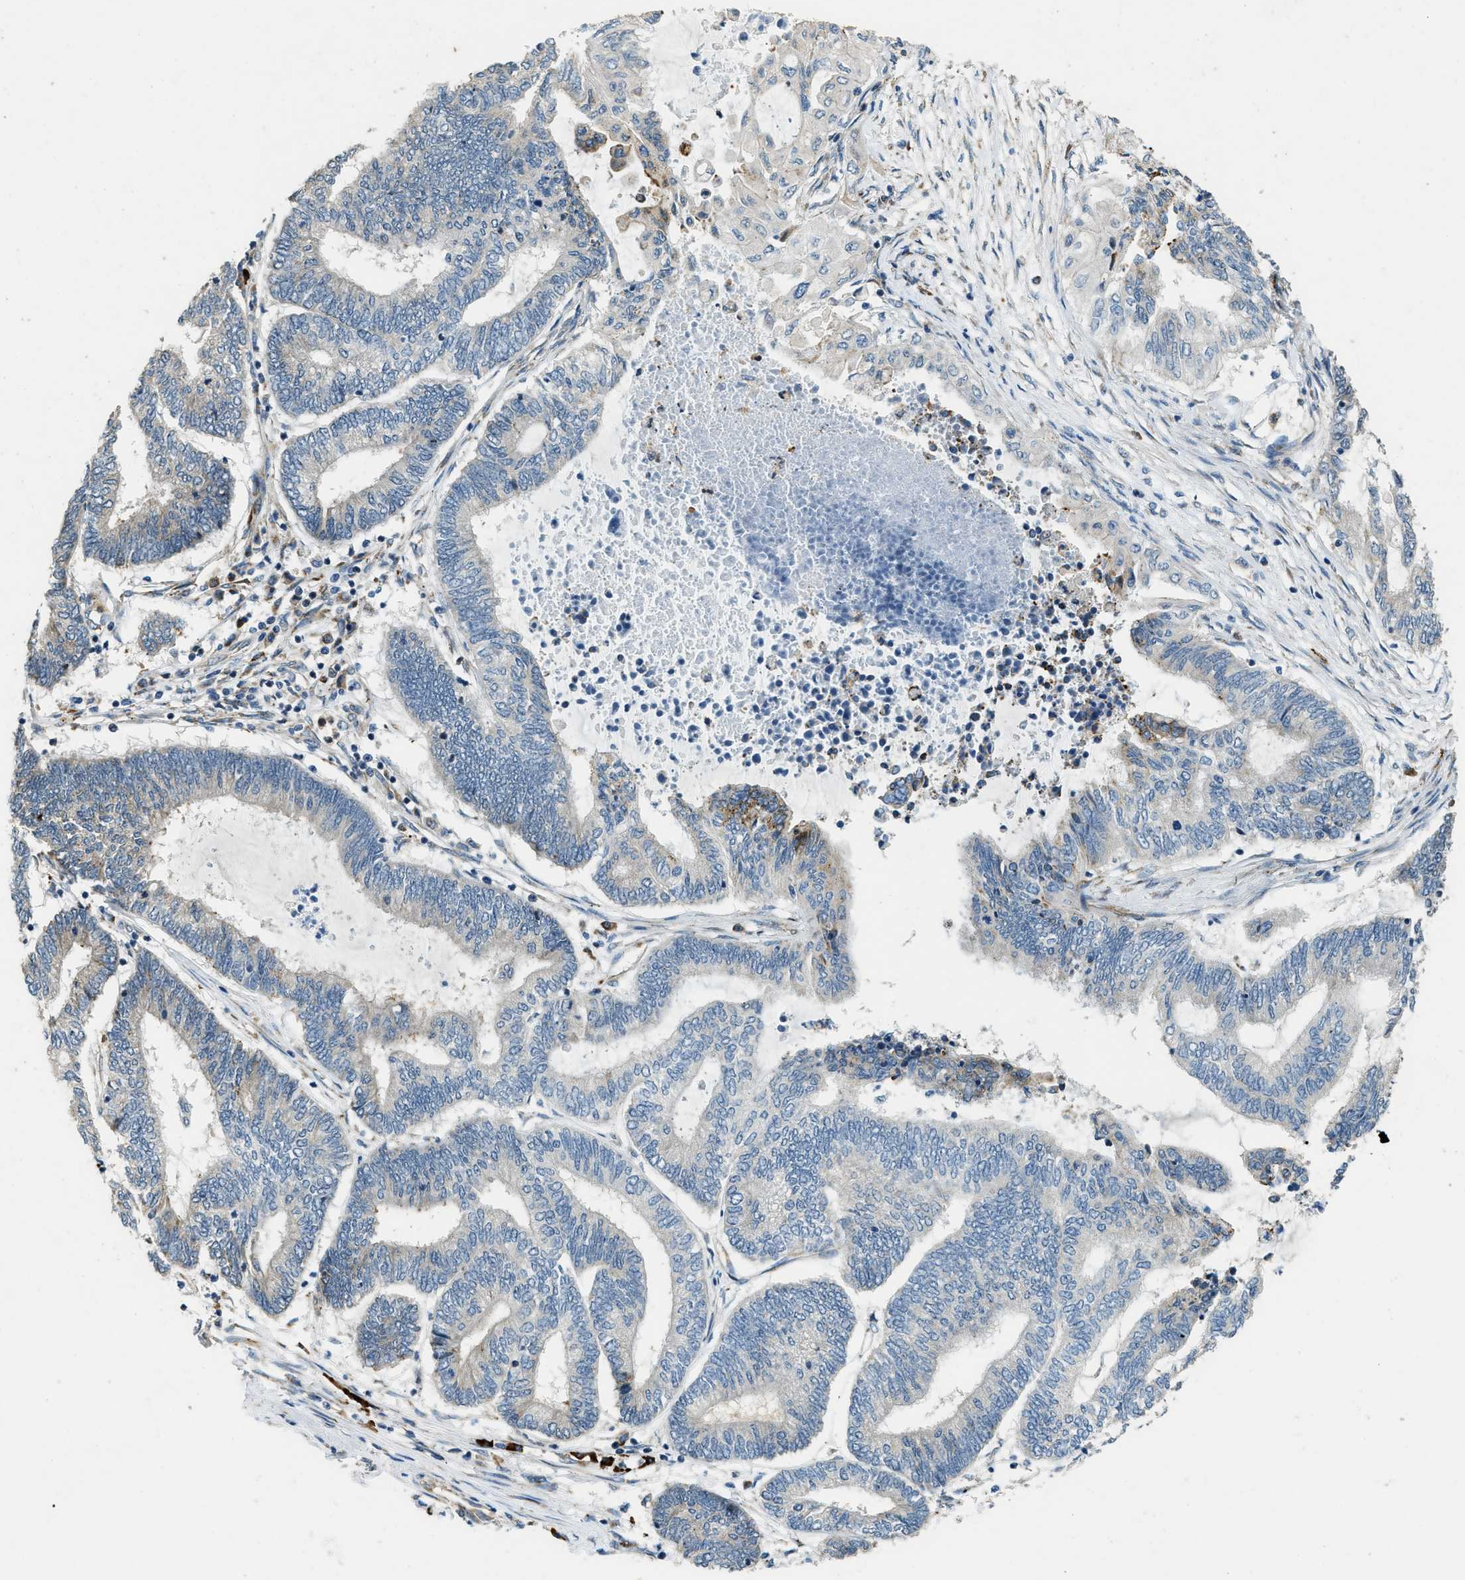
{"staining": {"intensity": "negative", "quantity": "none", "location": "none"}, "tissue": "endometrial cancer", "cell_type": "Tumor cells", "image_type": "cancer", "snomed": [{"axis": "morphology", "description": "Adenocarcinoma, NOS"}, {"axis": "topography", "description": "Uterus"}, {"axis": "topography", "description": "Endometrium"}], "caption": "A high-resolution image shows immunohistochemistry (IHC) staining of endometrial cancer, which reveals no significant positivity in tumor cells.", "gene": "HERC2", "patient": {"sex": "female", "age": 70}}